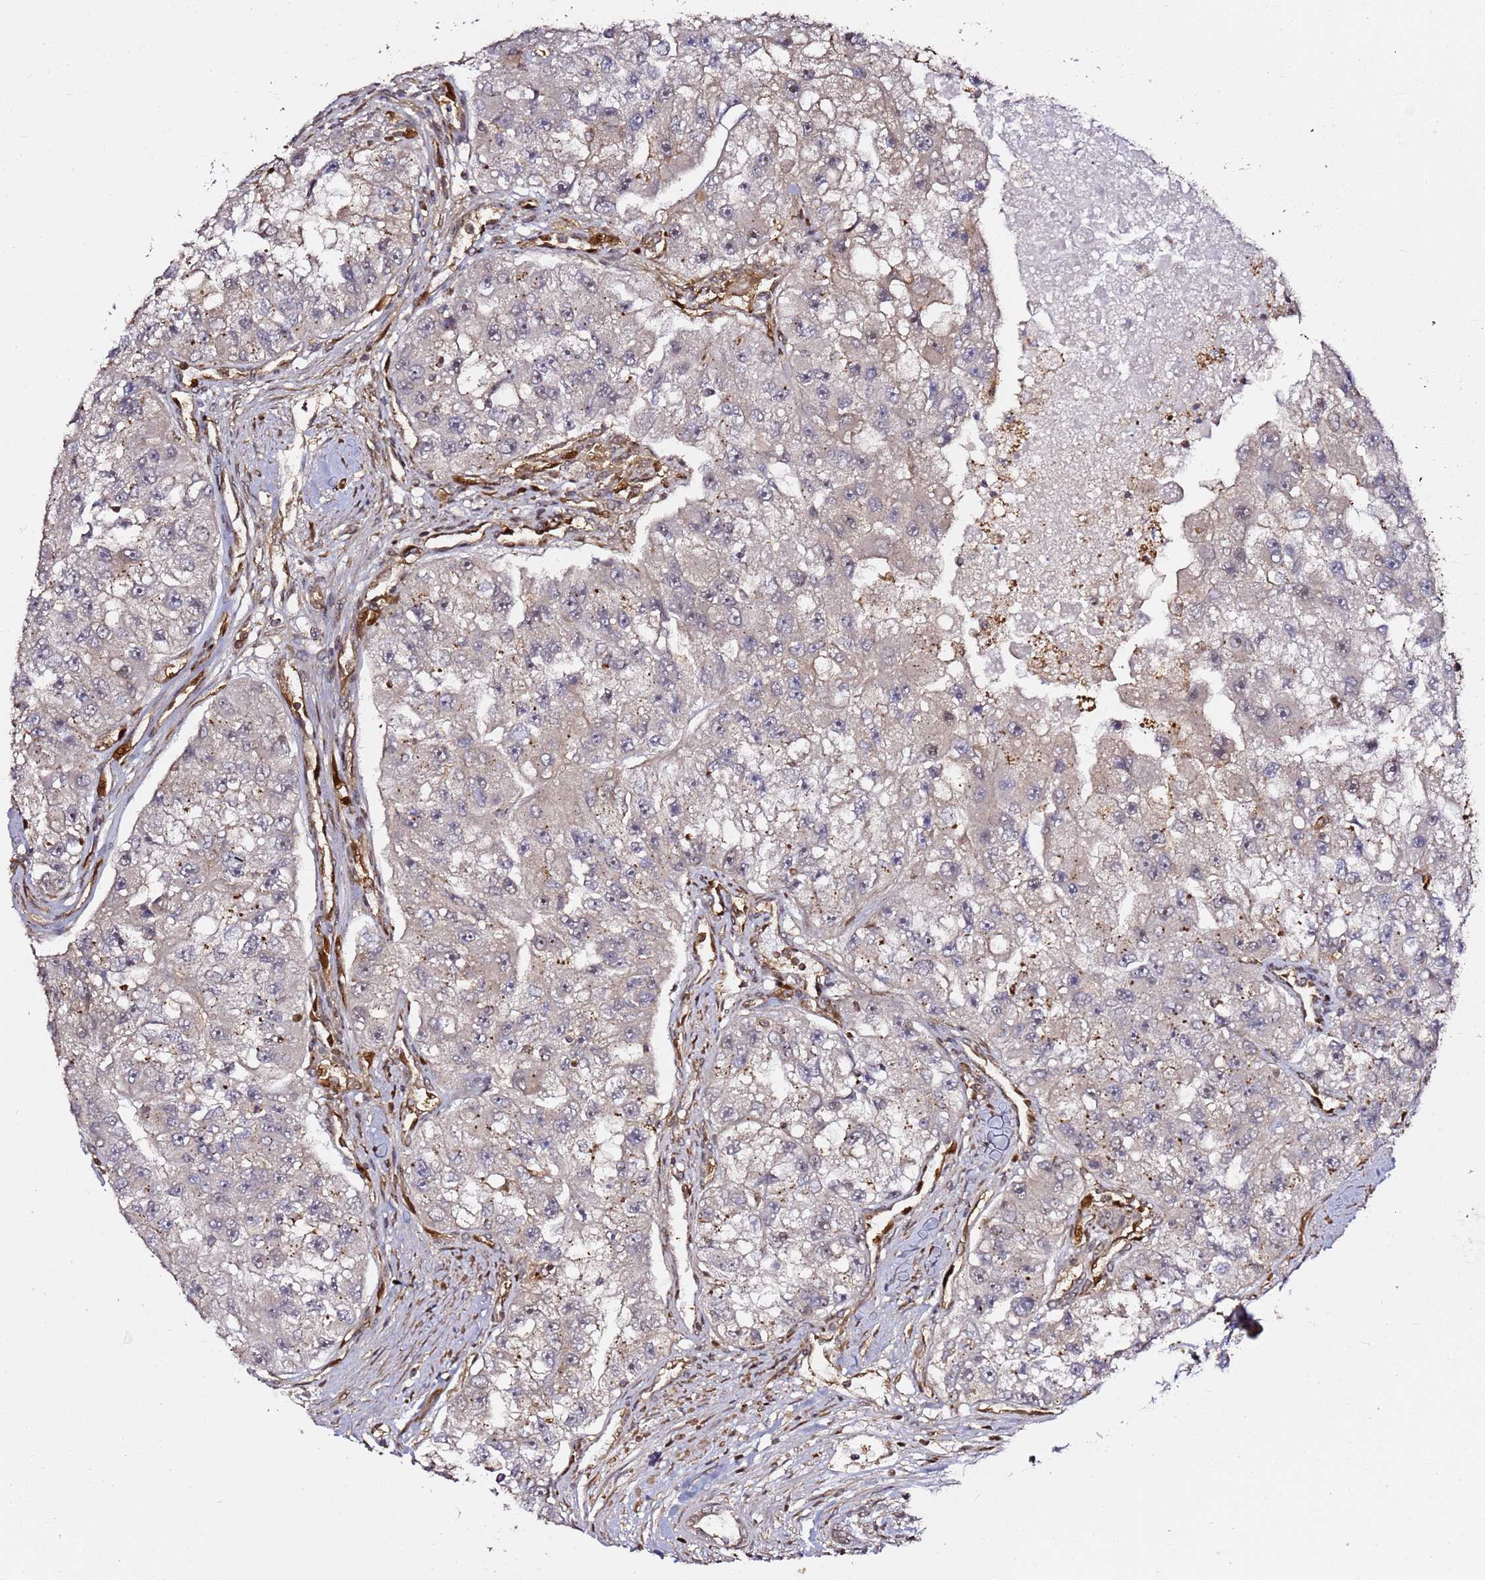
{"staining": {"intensity": "weak", "quantity": "<25%", "location": "cytoplasmic/membranous,nuclear"}, "tissue": "renal cancer", "cell_type": "Tumor cells", "image_type": "cancer", "snomed": [{"axis": "morphology", "description": "Adenocarcinoma, NOS"}, {"axis": "topography", "description": "Kidney"}], "caption": "Tumor cells show no significant positivity in renal adenocarcinoma. Nuclei are stained in blue.", "gene": "CCNYL1", "patient": {"sex": "male", "age": 63}}